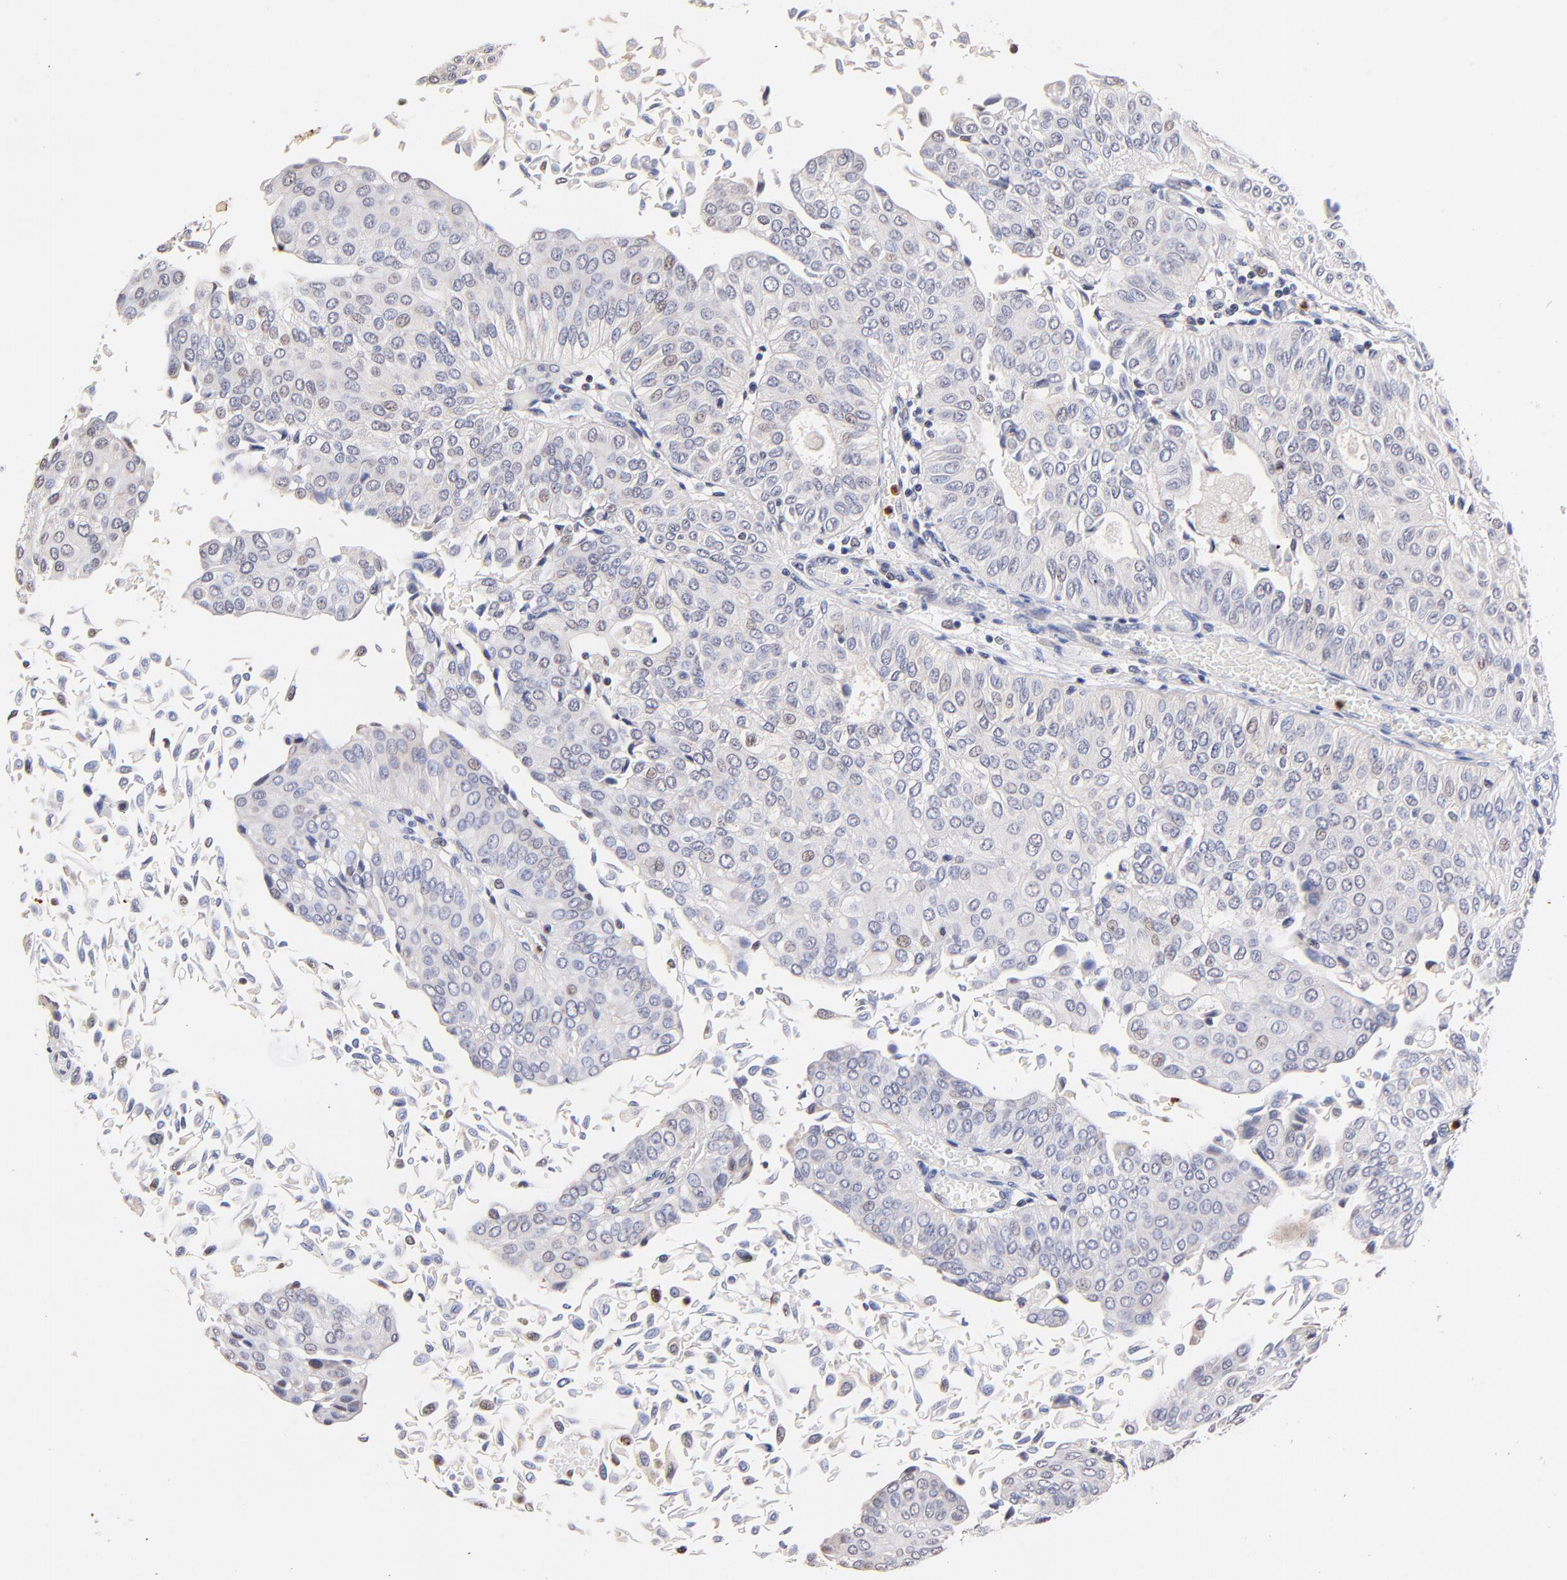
{"staining": {"intensity": "negative", "quantity": "none", "location": "none"}, "tissue": "urothelial cancer", "cell_type": "Tumor cells", "image_type": "cancer", "snomed": [{"axis": "morphology", "description": "Urothelial carcinoma, Low grade"}, {"axis": "topography", "description": "Urinary bladder"}], "caption": "This is a photomicrograph of IHC staining of urothelial cancer, which shows no expression in tumor cells. Brightfield microscopy of immunohistochemistry stained with DAB (brown) and hematoxylin (blue), captured at high magnification.", "gene": "BBOF1", "patient": {"sex": "male", "age": 64}}